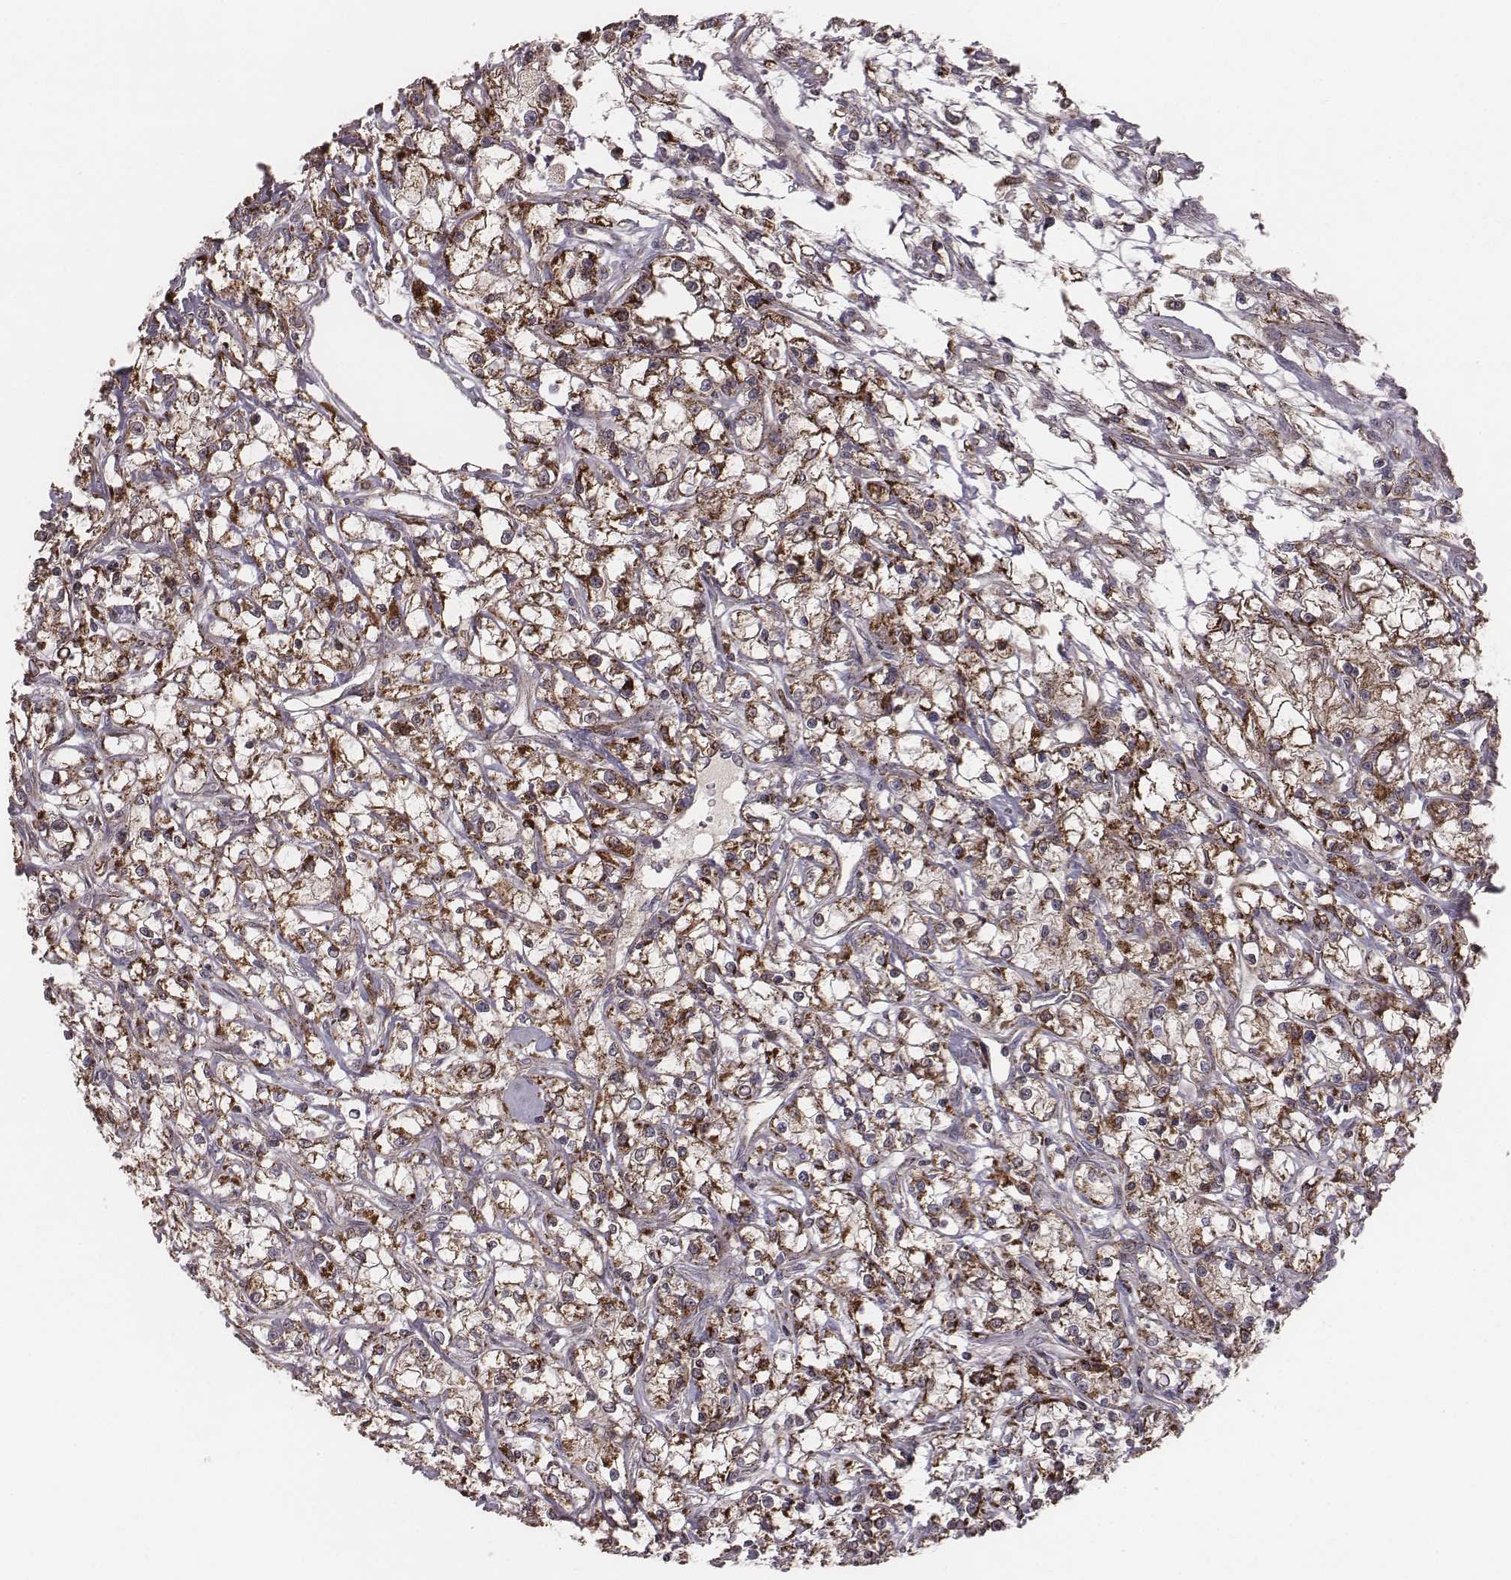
{"staining": {"intensity": "strong", "quantity": ">75%", "location": "cytoplasmic/membranous"}, "tissue": "renal cancer", "cell_type": "Tumor cells", "image_type": "cancer", "snomed": [{"axis": "morphology", "description": "Adenocarcinoma, NOS"}, {"axis": "topography", "description": "Kidney"}], "caption": "Protein staining of renal adenocarcinoma tissue shows strong cytoplasmic/membranous staining in approximately >75% of tumor cells.", "gene": "PDCD2L", "patient": {"sex": "female", "age": 59}}